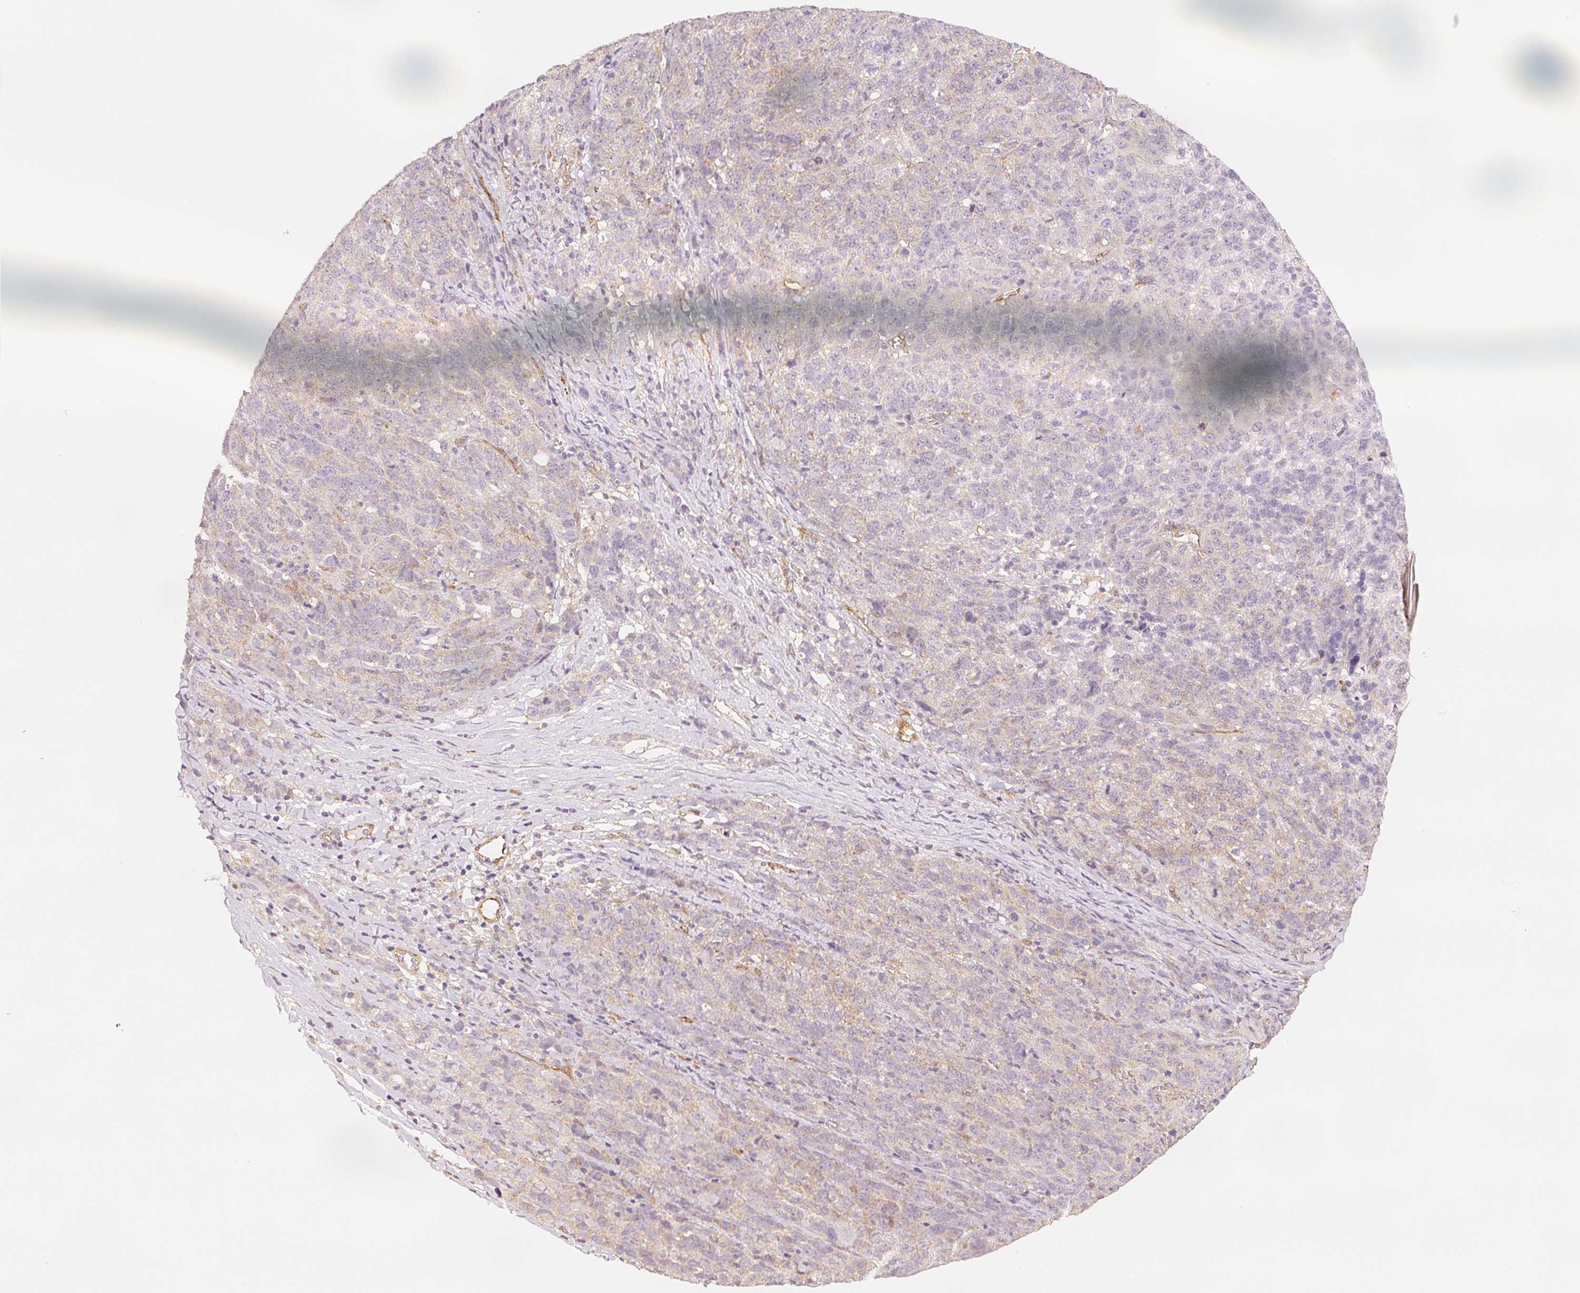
{"staining": {"intensity": "negative", "quantity": "none", "location": "none"}, "tissue": "ovarian cancer", "cell_type": "Tumor cells", "image_type": "cancer", "snomed": [{"axis": "morphology", "description": "Cystadenocarcinoma, serous, NOS"}, {"axis": "topography", "description": "Ovary"}], "caption": "Immunohistochemical staining of human ovarian cancer (serous cystadenocarcinoma) demonstrates no significant expression in tumor cells. (Brightfield microscopy of DAB immunohistochemistry at high magnification).", "gene": "DIAPH2", "patient": {"sex": "female", "age": 71}}